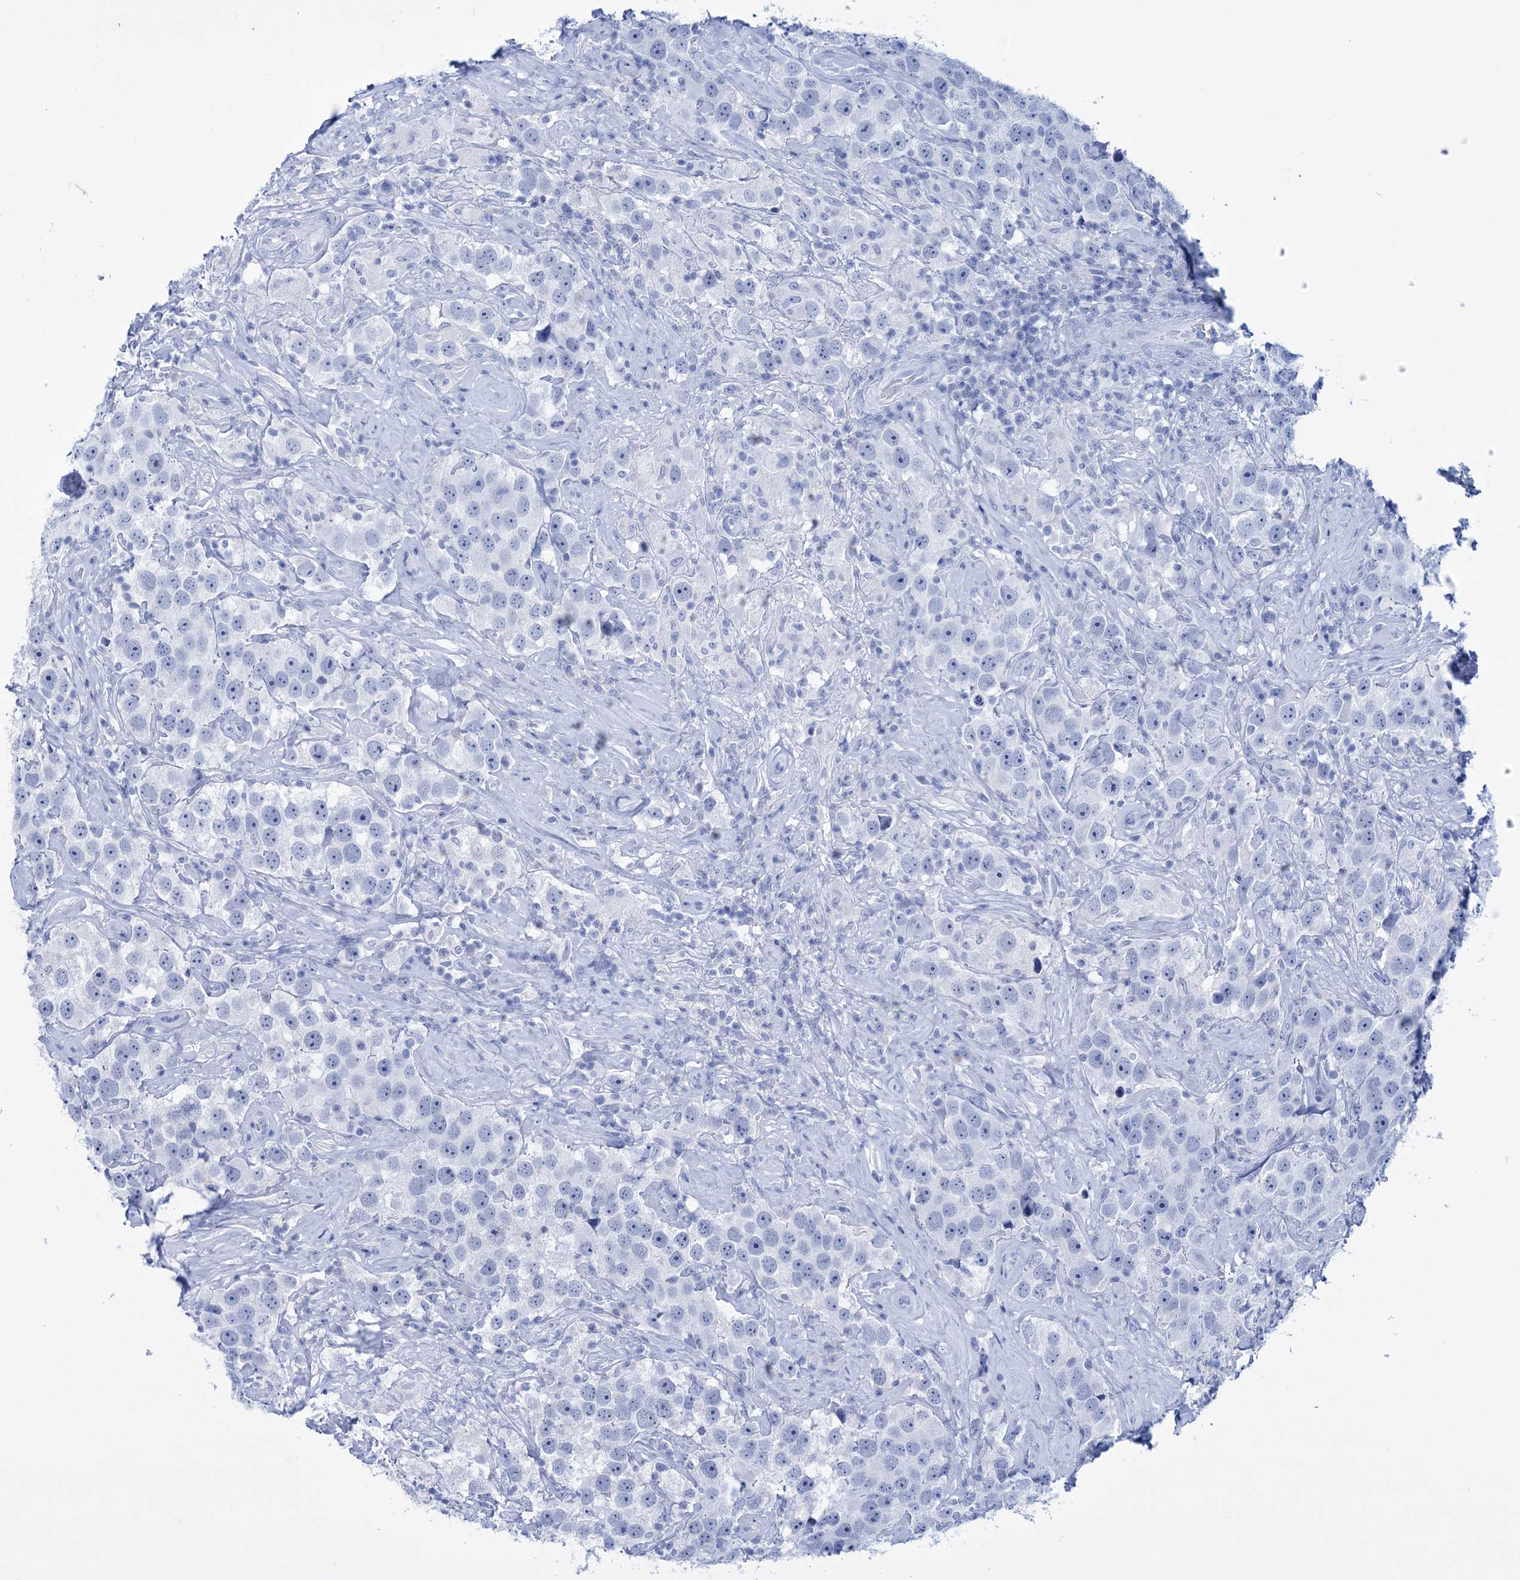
{"staining": {"intensity": "negative", "quantity": "none", "location": "none"}, "tissue": "testis cancer", "cell_type": "Tumor cells", "image_type": "cancer", "snomed": [{"axis": "morphology", "description": "Seminoma, NOS"}, {"axis": "topography", "description": "Testis"}], "caption": "Testis seminoma was stained to show a protein in brown. There is no significant positivity in tumor cells.", "gene": "FBXW12", "patient": {"sex": "male", "age": 49}}